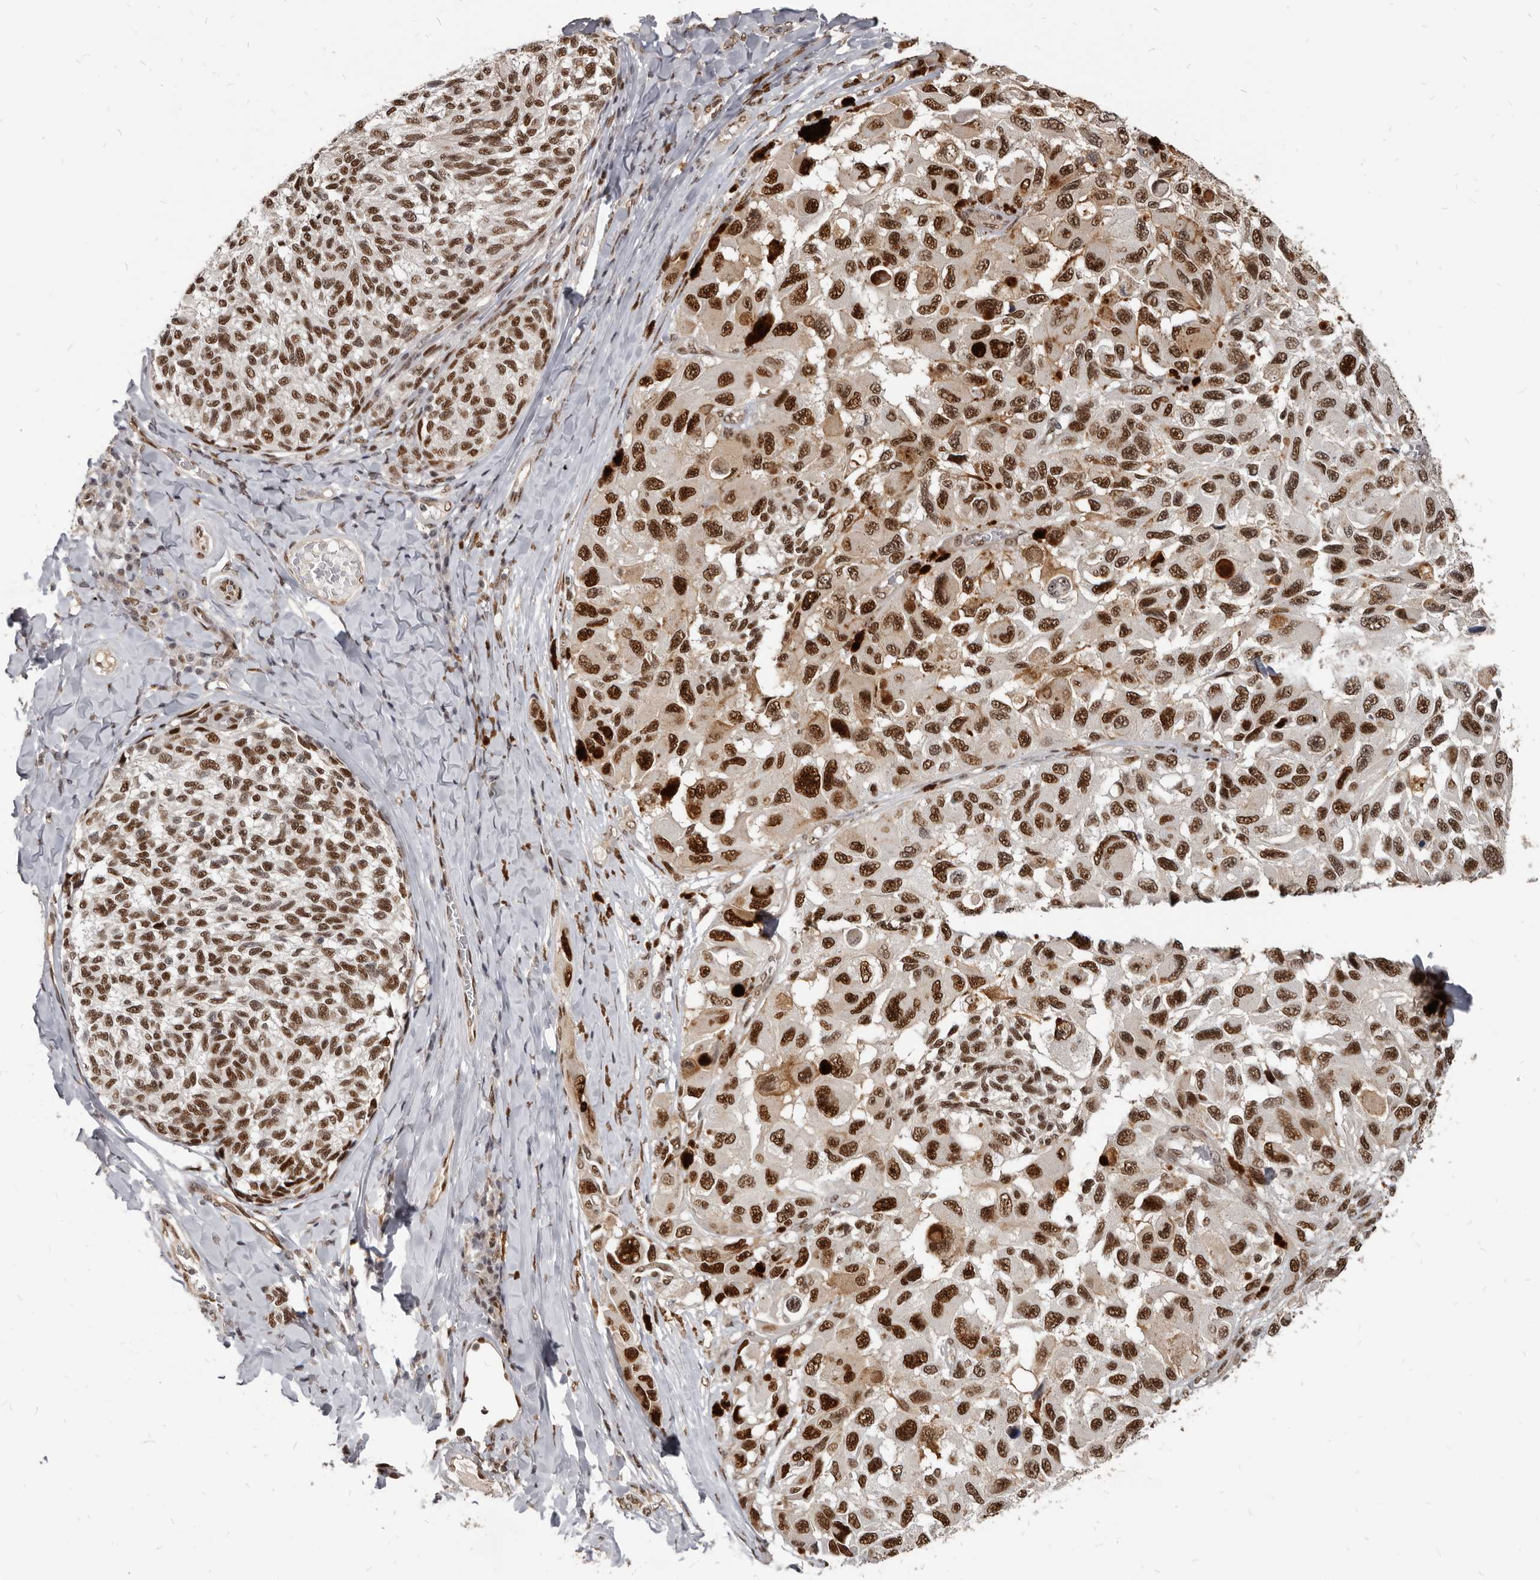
{"staining": {"intensity": "strong", "quantity": ">75%", "location": "nuclear"}, "tissue": "melanoma", "cell_type": "Tumor cells", "image_type": "cancer", "snomed": [{"axis": "morphology", "description": "Malignant melanoma, NOS"}, {"axis": "topography", "description": "Skin"}], "caption": "This is an image of immunohistochemistry (IHC) staining of melanoma, which shows strong staining in the nuclear of tumor cells.", "gene": "ATF5", "patient": {"sex": "female", "age": 73}}